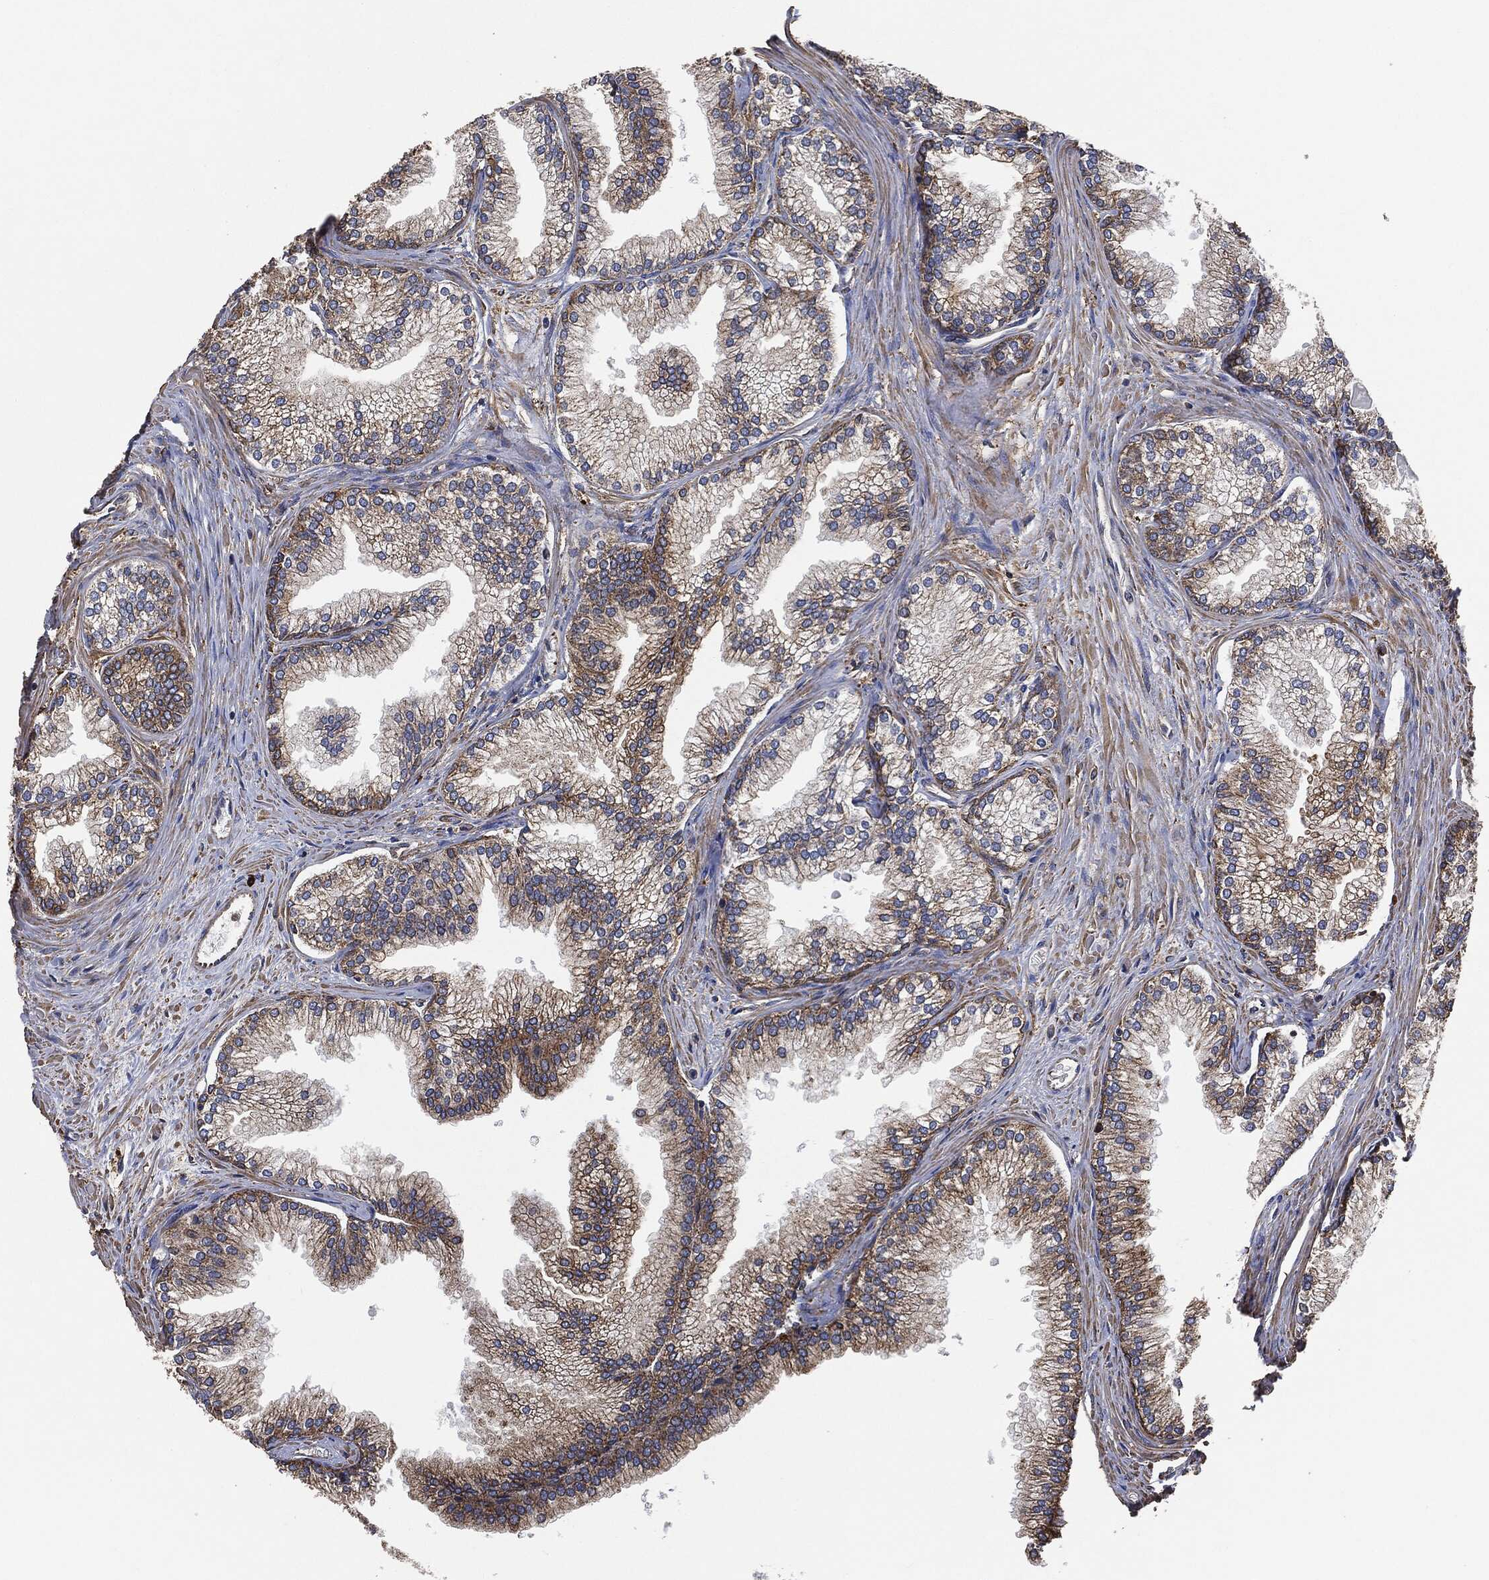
{"staining": {"intensity": "strong", "quantity": "25%-75%", "location": "cytoplasmic/membranous"}, "tissue": "prostate", "cell_type": "Glandular cells", "image_type": "normal", "snomed": [{"axis": "morphology", "description": "Normal tissue, NOS"}, {"axis": "topography", "description": "Prostate"}], "caption": "This is a micrograph of immunohistochemistry (IHC) staining of benign prostate, which shows strong staining in the cytoplasmic/membranous of glandular cells.", "gene": "AMFR", "patient": {"sex": "male", "age": 72}}